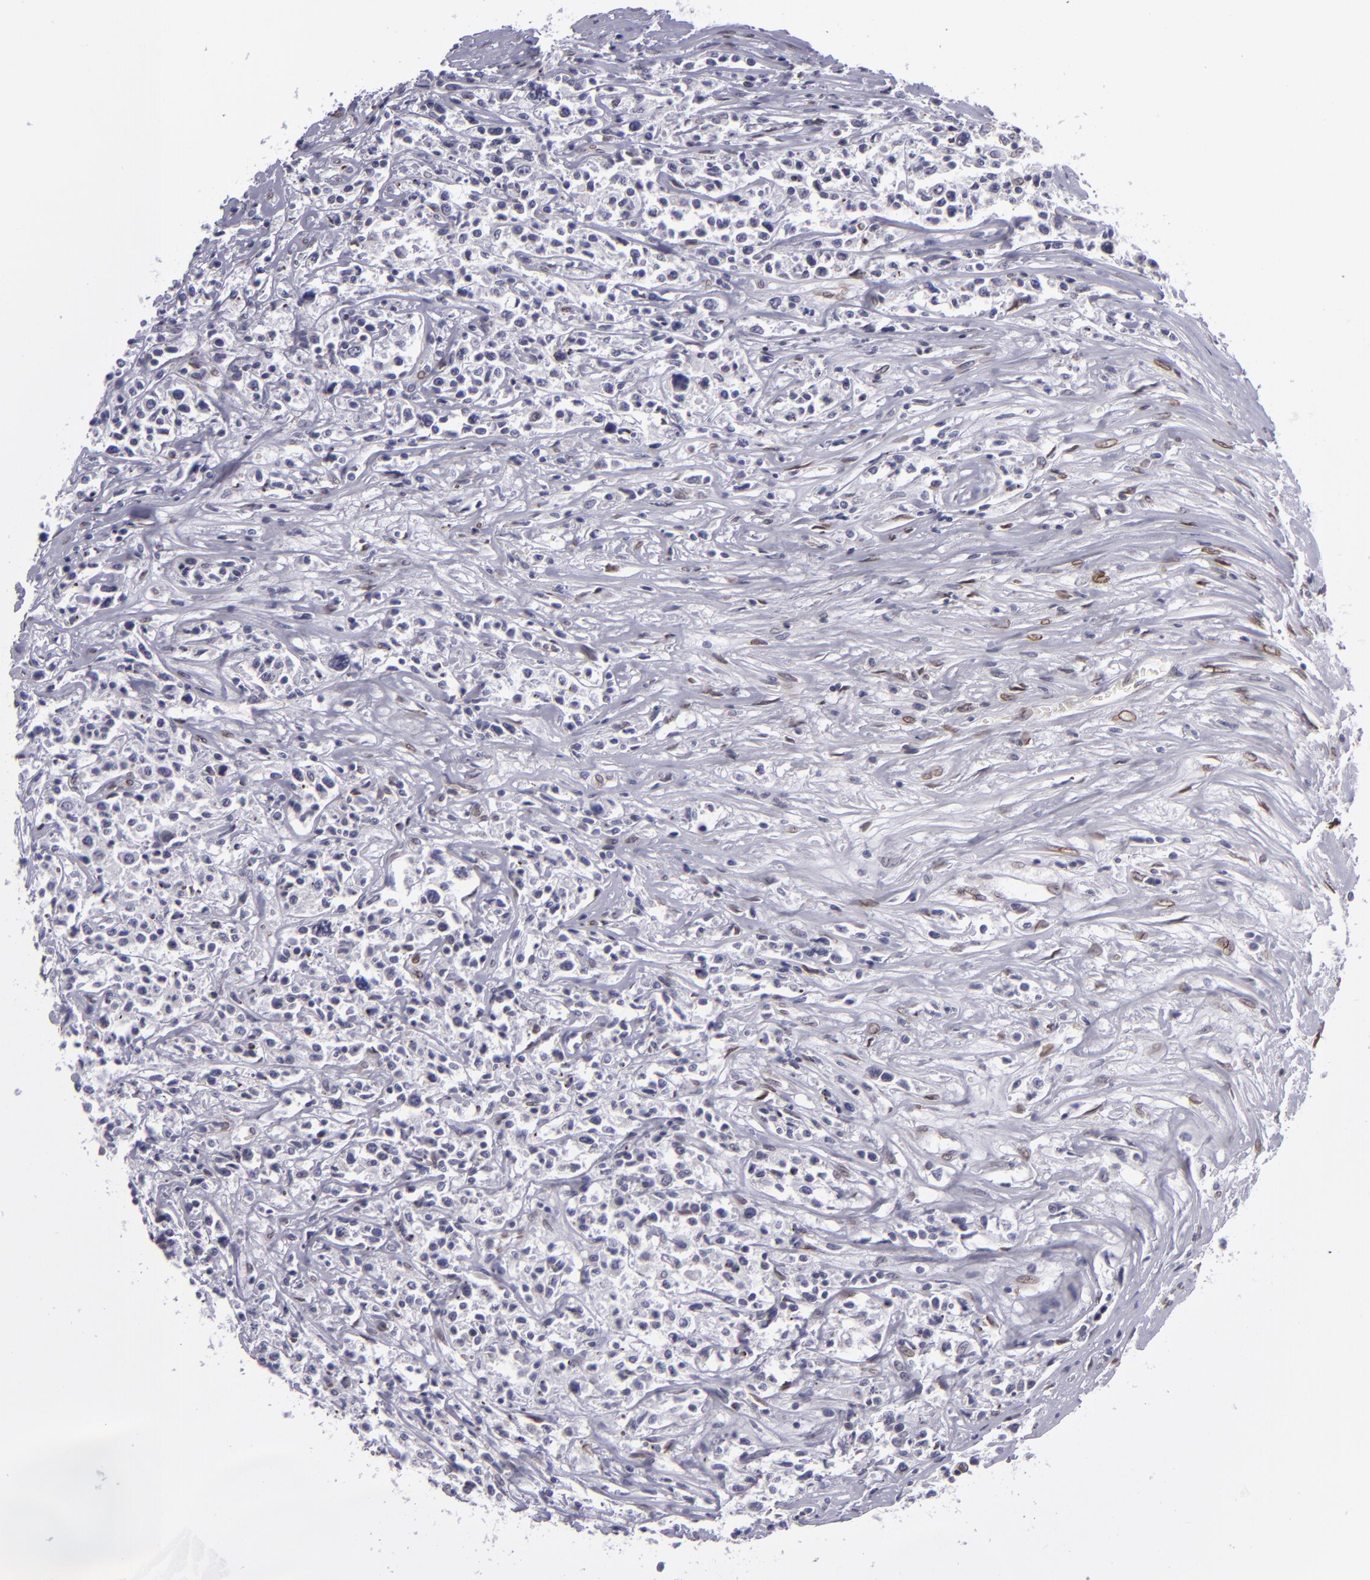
{"staining": {"intensity": "weak", "quantity": "<25%", "location": "nuclear"}, "tissue": "lymphoma", "cell_type": "Tumor cells", "image_type": "cancer", "snomed": [{"axis": "morphology", "description": "Malignant lymphoma, non-Hodgkin's type, Low grade"}, {"axis": "topography", "description": "Small intestine"}], "caption": "Image shows no protein positivity in tumor cells of low-grade malignant lymphoma, non-Hodgkin's type tissue.", "gene": "EMD", "patient": {"sex": "female", "age": 59}}